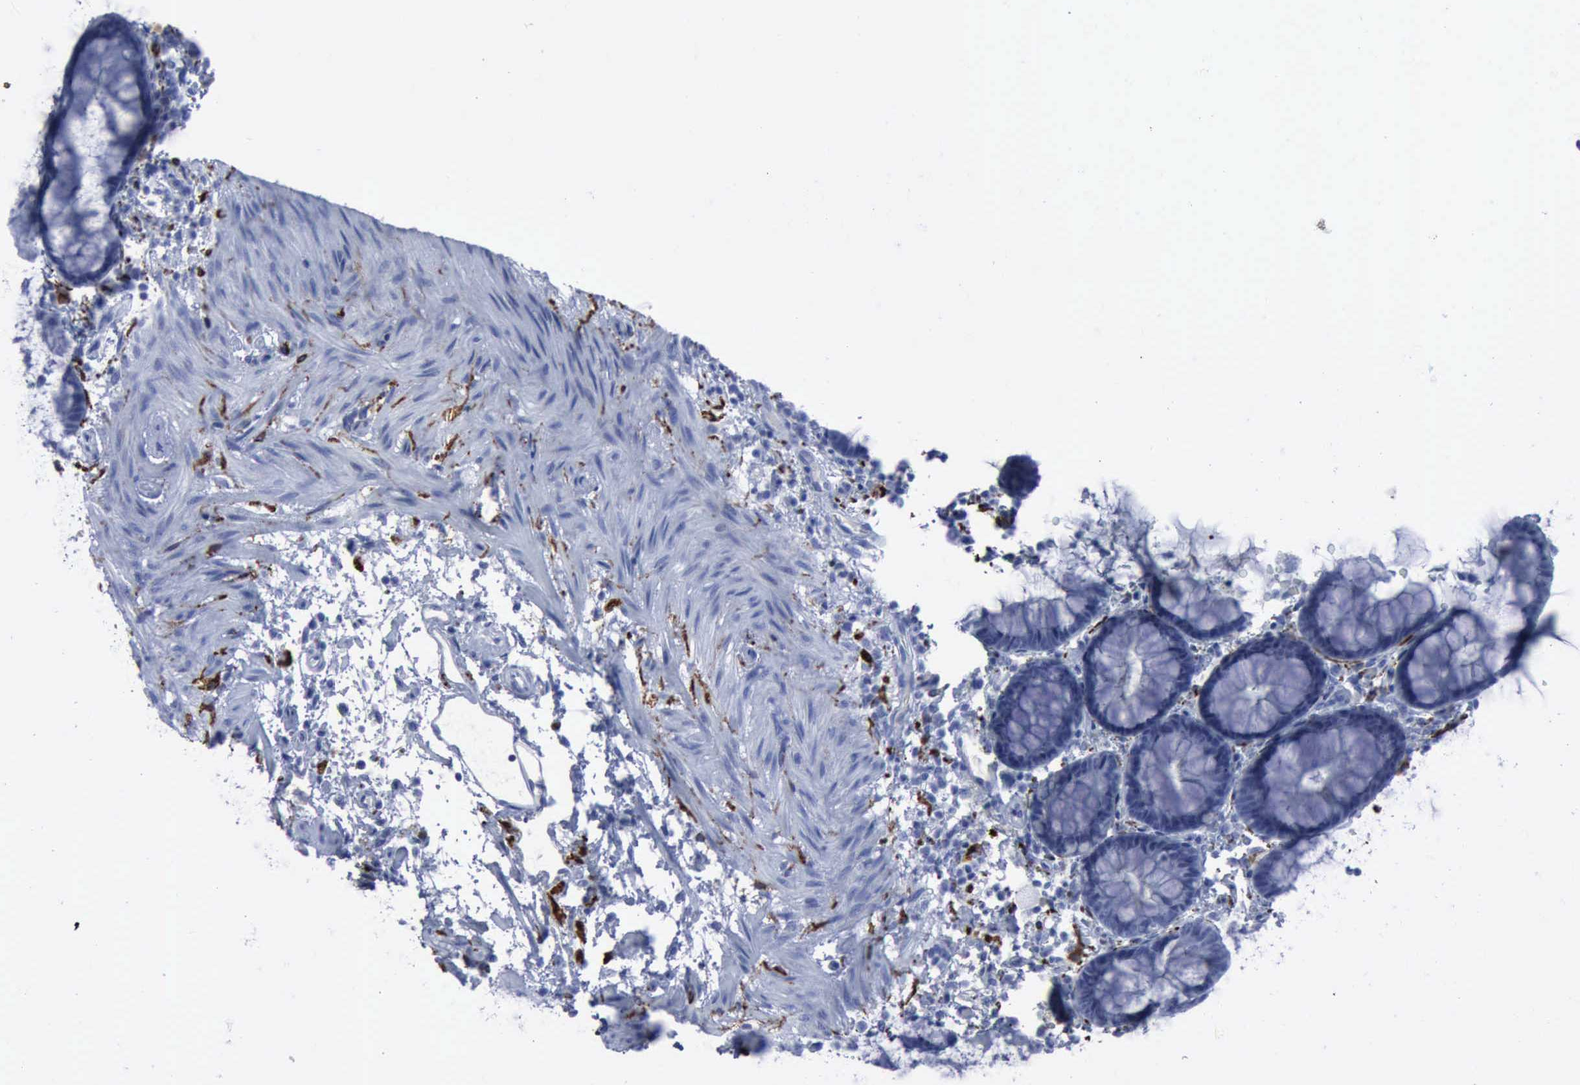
{"staining": {"intensity": "negative", "quantity": "none", "location": "none"}, "tissue": "rectum", "cell_type": "Glandular cells", "image_type": "normal", "snomed": [{"axis": "morphology", "description": "Normal tissue, NOS"}, {"axis": "topography", "description": "Rectum"}], "caption": "This is an immunohistochemistry photomicrograph of benign rectum. There is no expression in glandular cells.", "gene": "NGFR", "patient": {"sex": "male", "age": 92}}